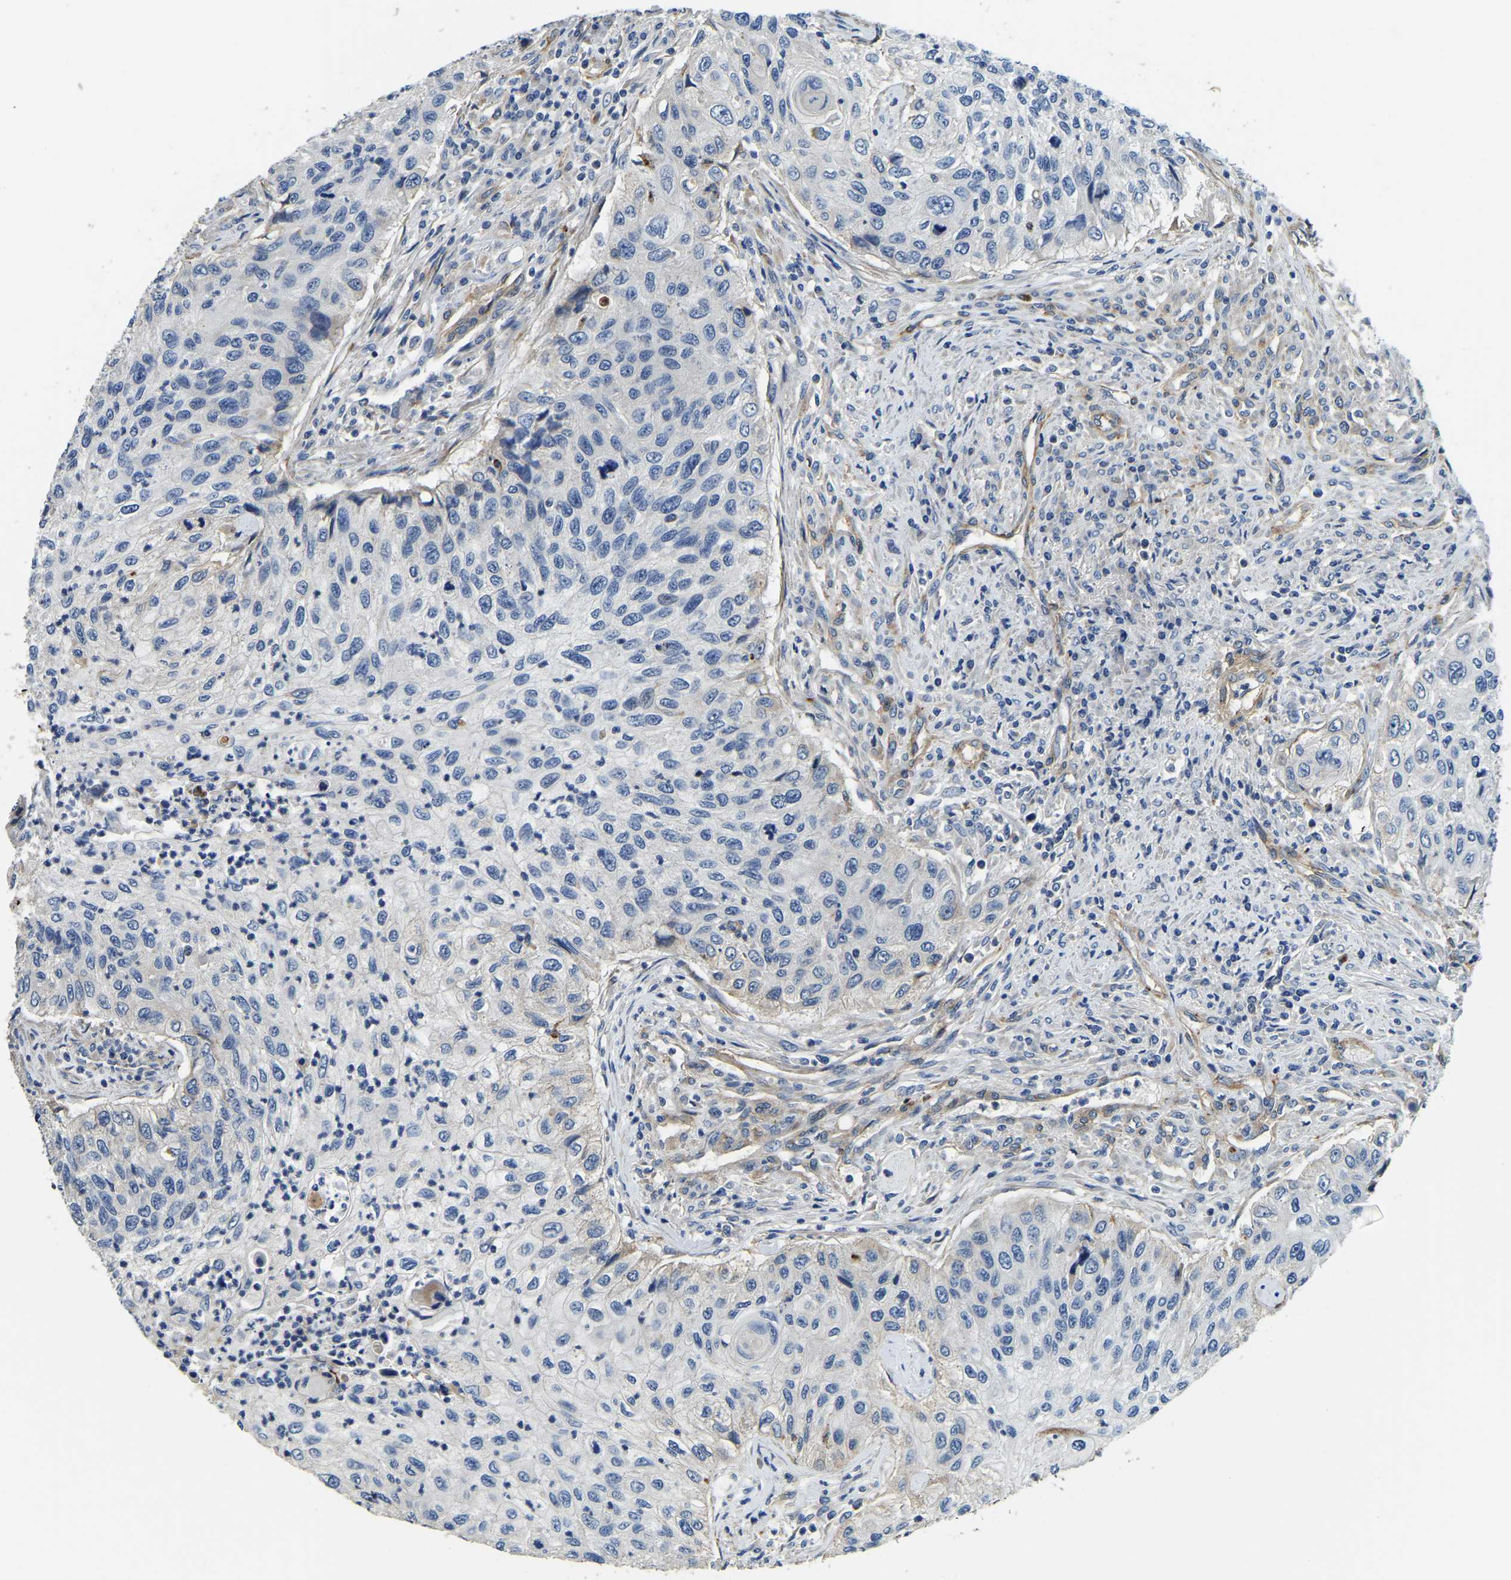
{"staining": {"intensity": "negative", "quantity": "none", "location": "none"}, "tissue": "urothelial cancer", "cell_type": "Tumor cells", "image_type": "cancer", "snomed": [{"axis": "morphology", "description": "Urothelial carcinoma, High grade"}, {"axis": "topography", "description": "Urinary bladder"}], "caption": "Tumor cells show no significant protein staining in urothelial carcinoma (high-grade). (DAB (3,3'-diaminobenzidine) IHC with hematoxylin counter stain).", "gene": "RNF39", "patient": {"sex": "female", "age": 60}}